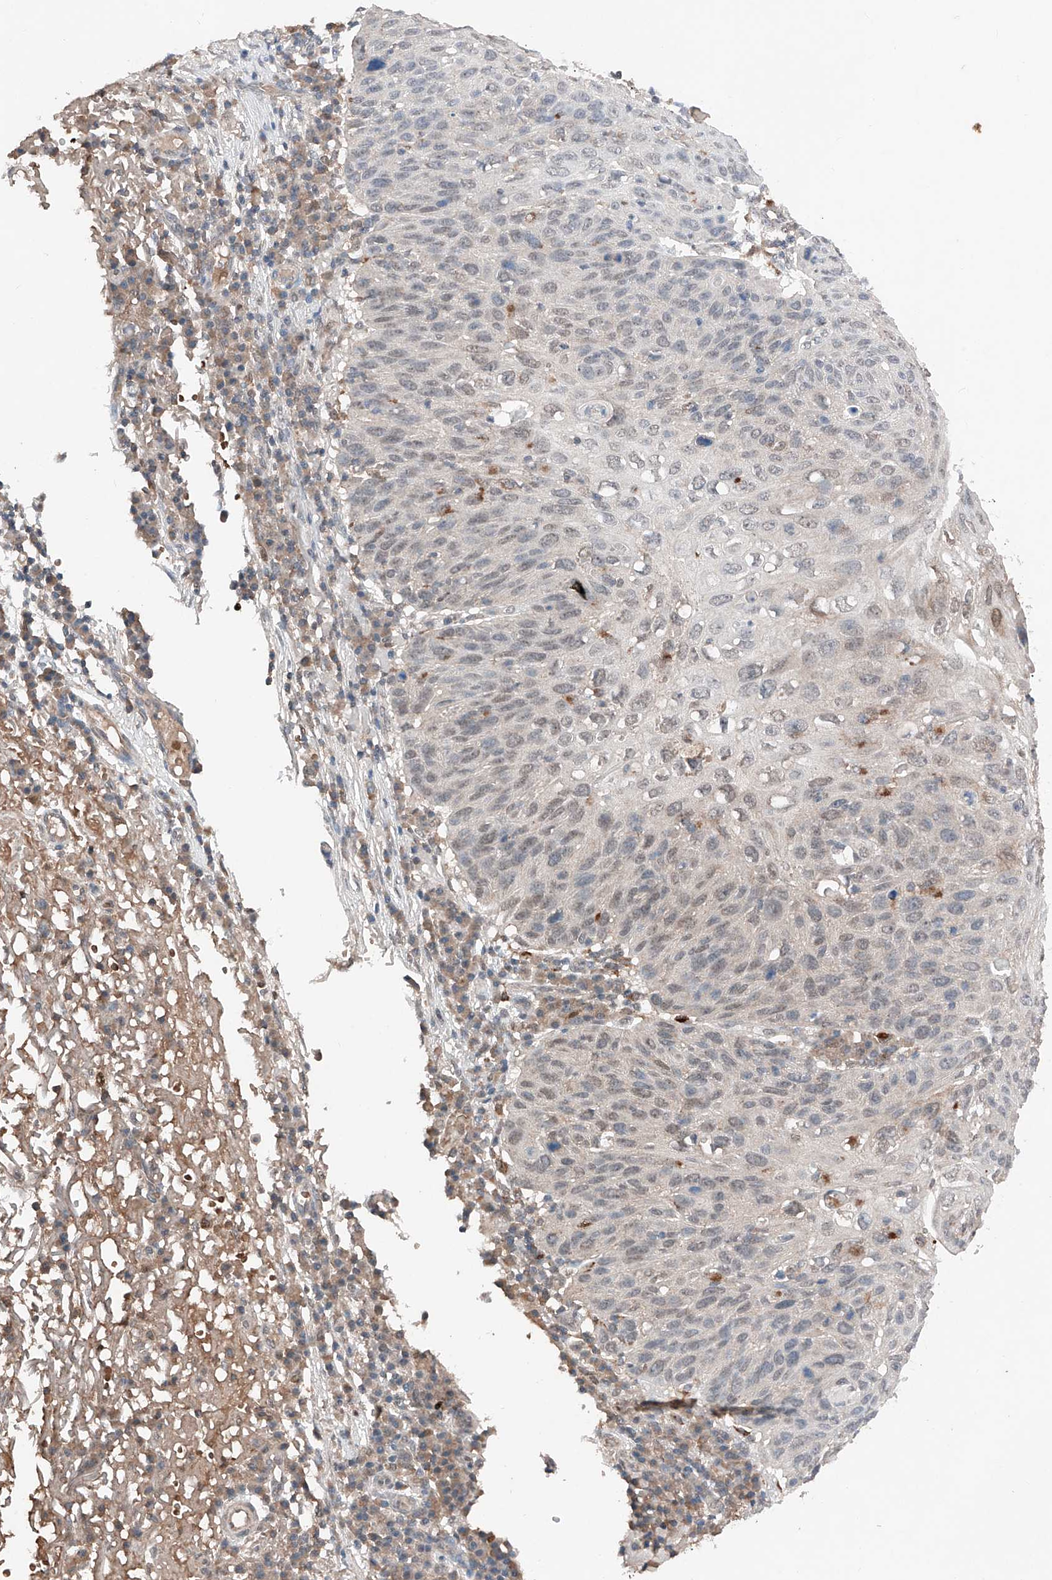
{"staining": {"intensity": "weak", "quantity": "25%-75%", "location": "nuclear"}, "tissue": "skin cancer", "cell_type": "Tumor cells", "image_type": "cancer", "snomed": [{"axis": "morphology", "description": "Squamous cell carcinoma, NOS"}, {"axis": "topography", "description": "Skin"}], "caption": "Protein analysis of skin cancer (squamous cell carcinoma) tissue exhibits weak nuclear staining in about 25%-75% of tumor cells.", "gene": "TBX4", "patient": {"sex": "female", "age": 90}}